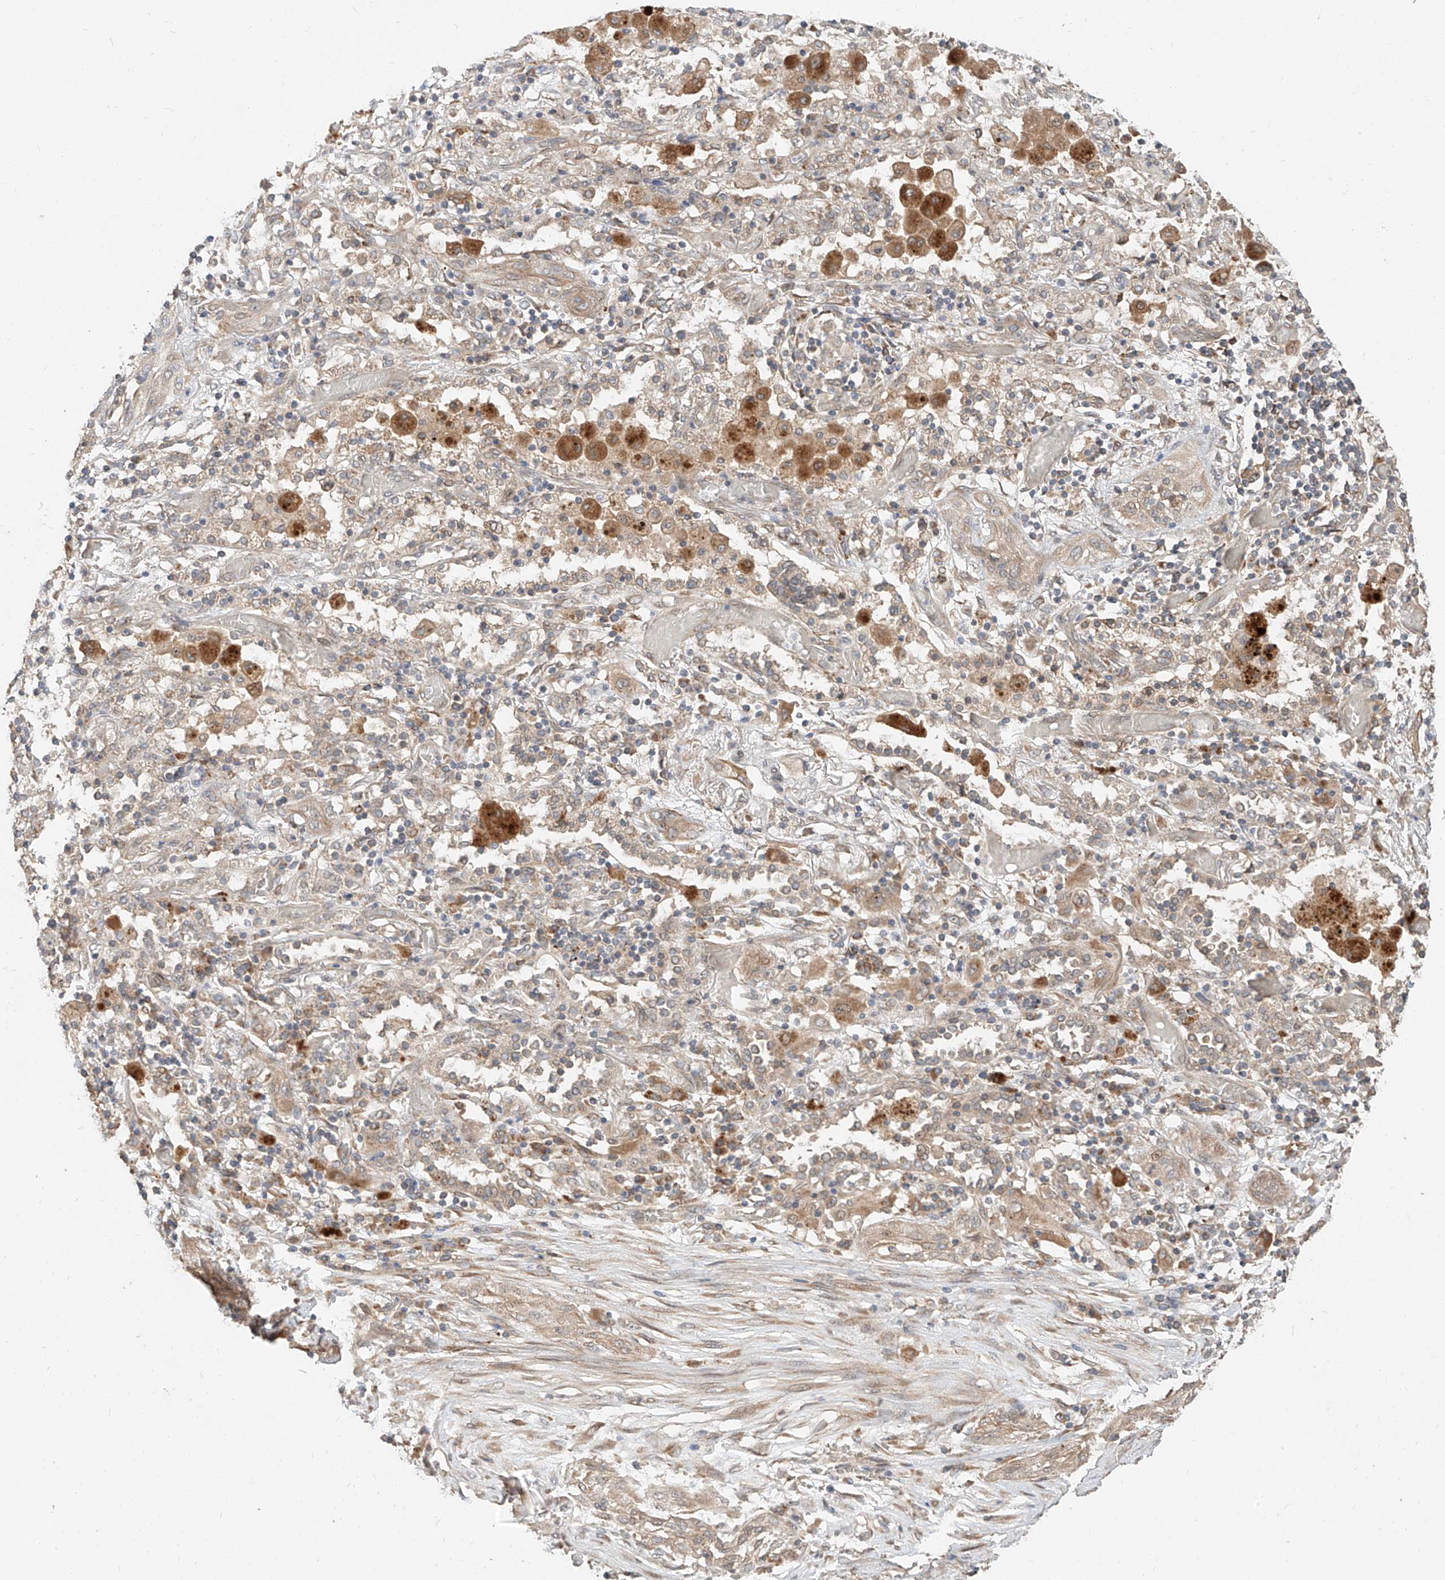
{"staining": {"intensity": "weak", "quantity": "25%-75%", "location": "cytoplasmic/membranous"}, "tissue": "lung cancer", "cell_type": "Tumor cells", "image_type": "cancer", "snomed": [{"axis": "morphology", "description": "Squamous cell carcinoma, NOS"}, {"axis": "topography", "description": "Lung"}], "caption": "This image exhibits immunohistochemistry (IHC) staining of human lung cancer, with low weak cytoplasmic/membranous staining in about 25%-75% of tumor cells.", "gene": "STX19", "patient": {"sex": "female", "age": 47}}